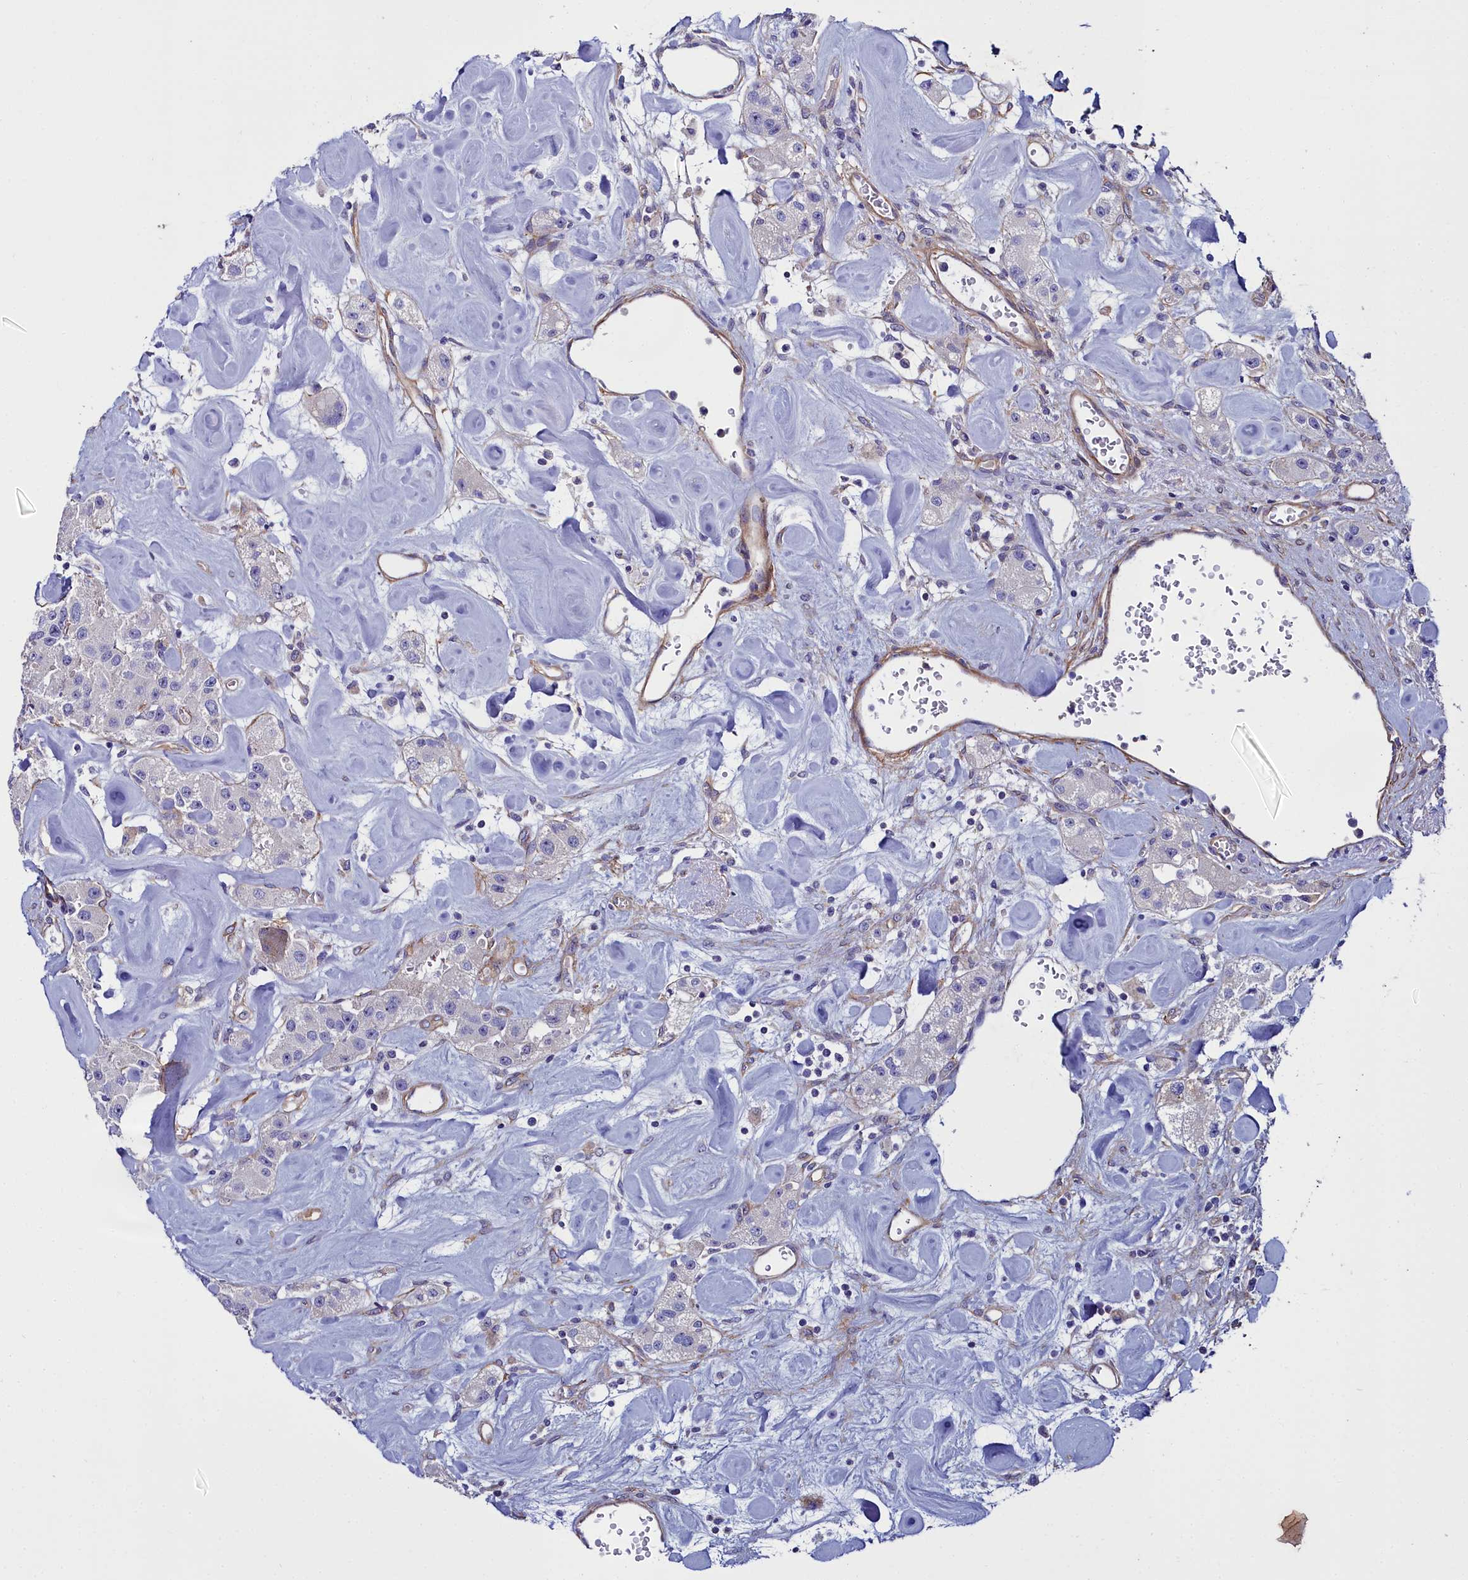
{"staining": {"intensity": "negative", "quantity": "none", "location": "none"}, "tissue": "carcinoid", "cell_type": "Tumor cells", "image_type": "cancer", "snomed": [{"axis": "morphology", "description": "Carcinoid, malignant, NOS"}, {"axis": "topography", "description": "Pancreas"}], "caption": "Histopathology image shows no protein expression in tumor cells of carcinoid tissue.", "gene": "FADS3", "patient": {"sex": "male", "age": 41}}